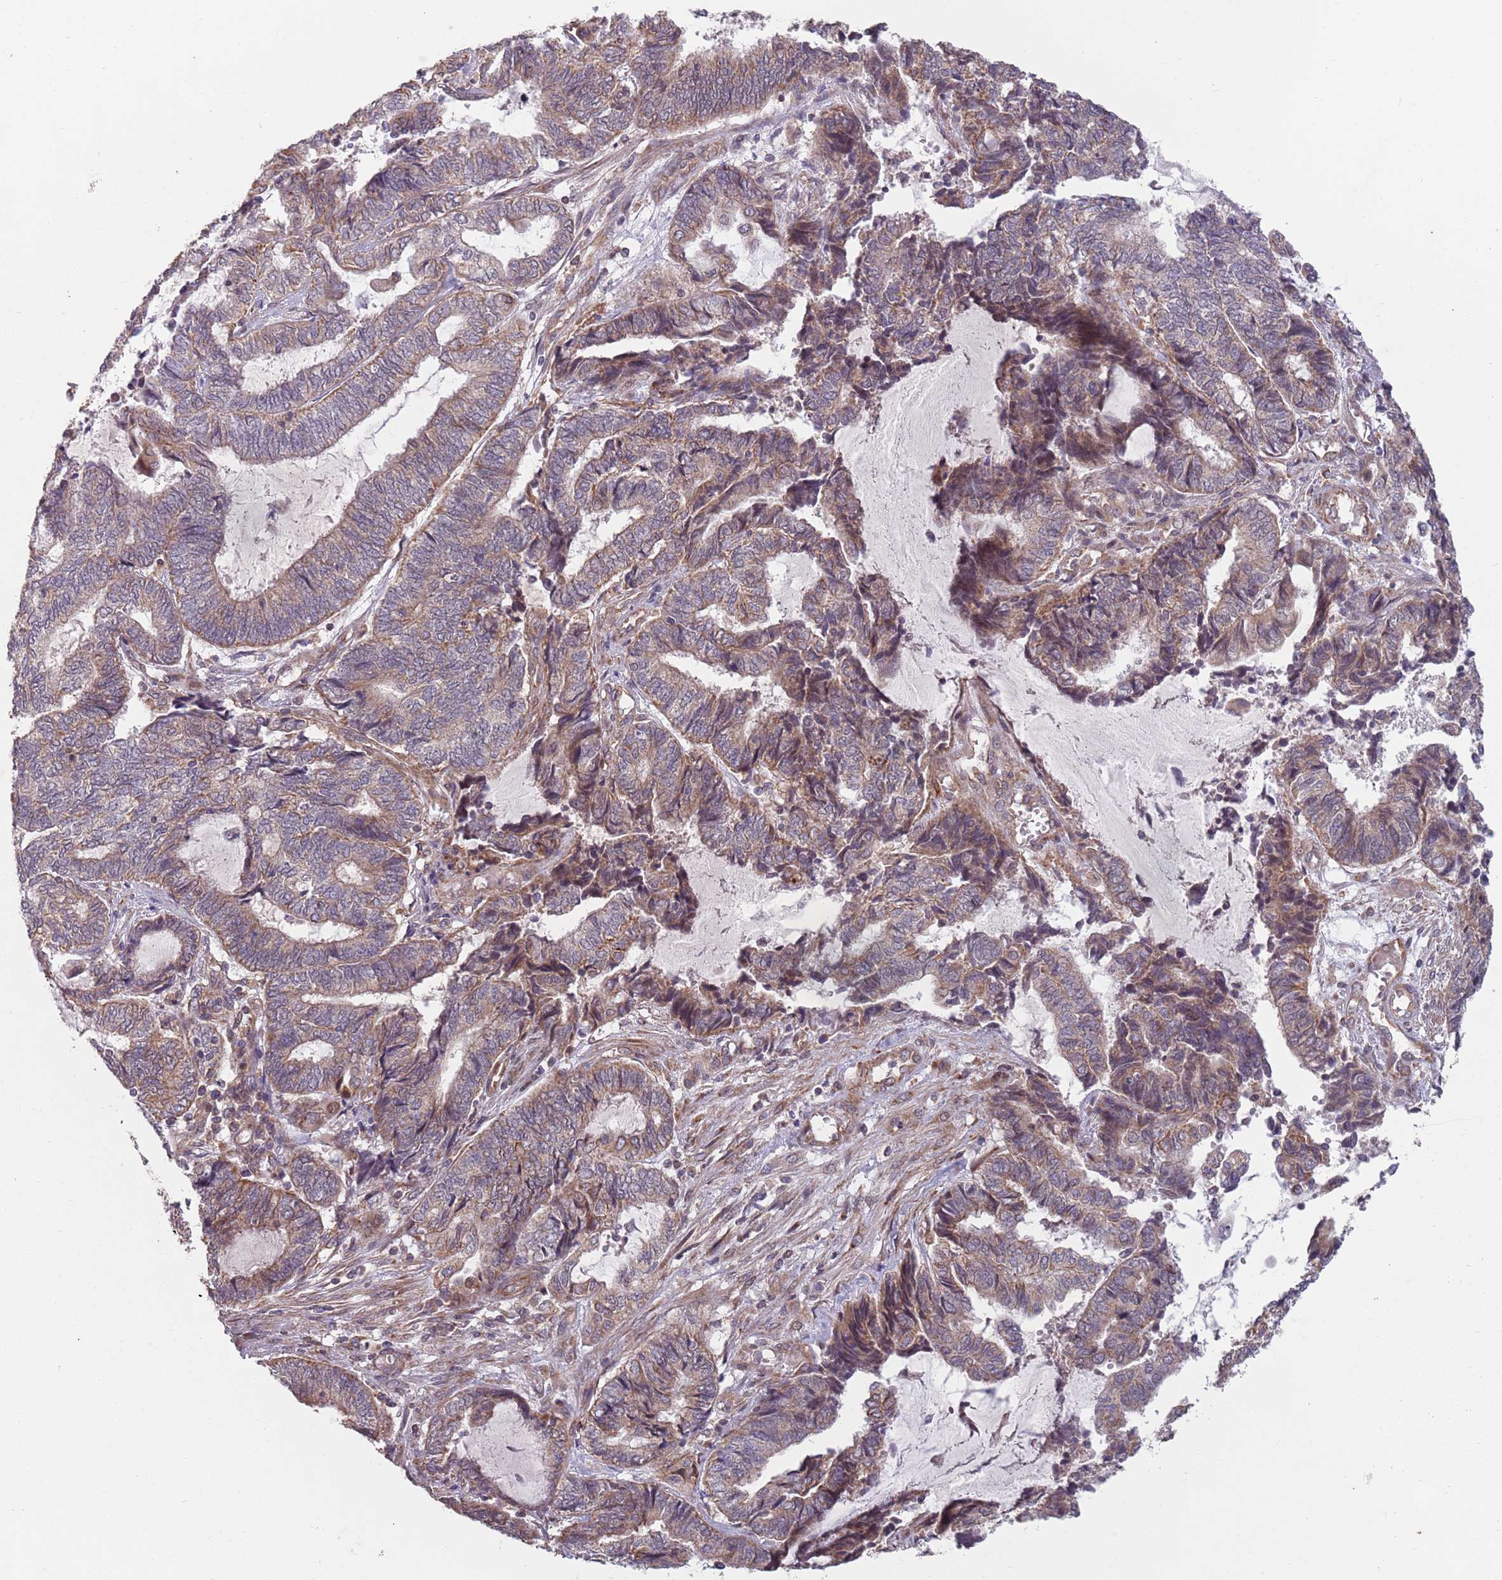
{"staining": {"intensity": "moderate", "quantity": "25%-75%", "location": "cytoplasmic/membranous"}, "tissue": "endometrial cancer", "cell_type": "Tumor cells", "image_type": "cancer", "snomed": [{"axis": "morphology", "description": "Adenocarcinoma, NOS"}, {"axis": "topography", "description": "Uterus"}, {"axis": "topography", "description": "Endometrium"}], "caption": "Moderate cytoplasmic/membranous expression is present in about 25%-75% of tumor cells in endometrial cancer (adenocarcinoma).", "gene": "CHD9", "patient": {"sex": "female", "age": 70}}